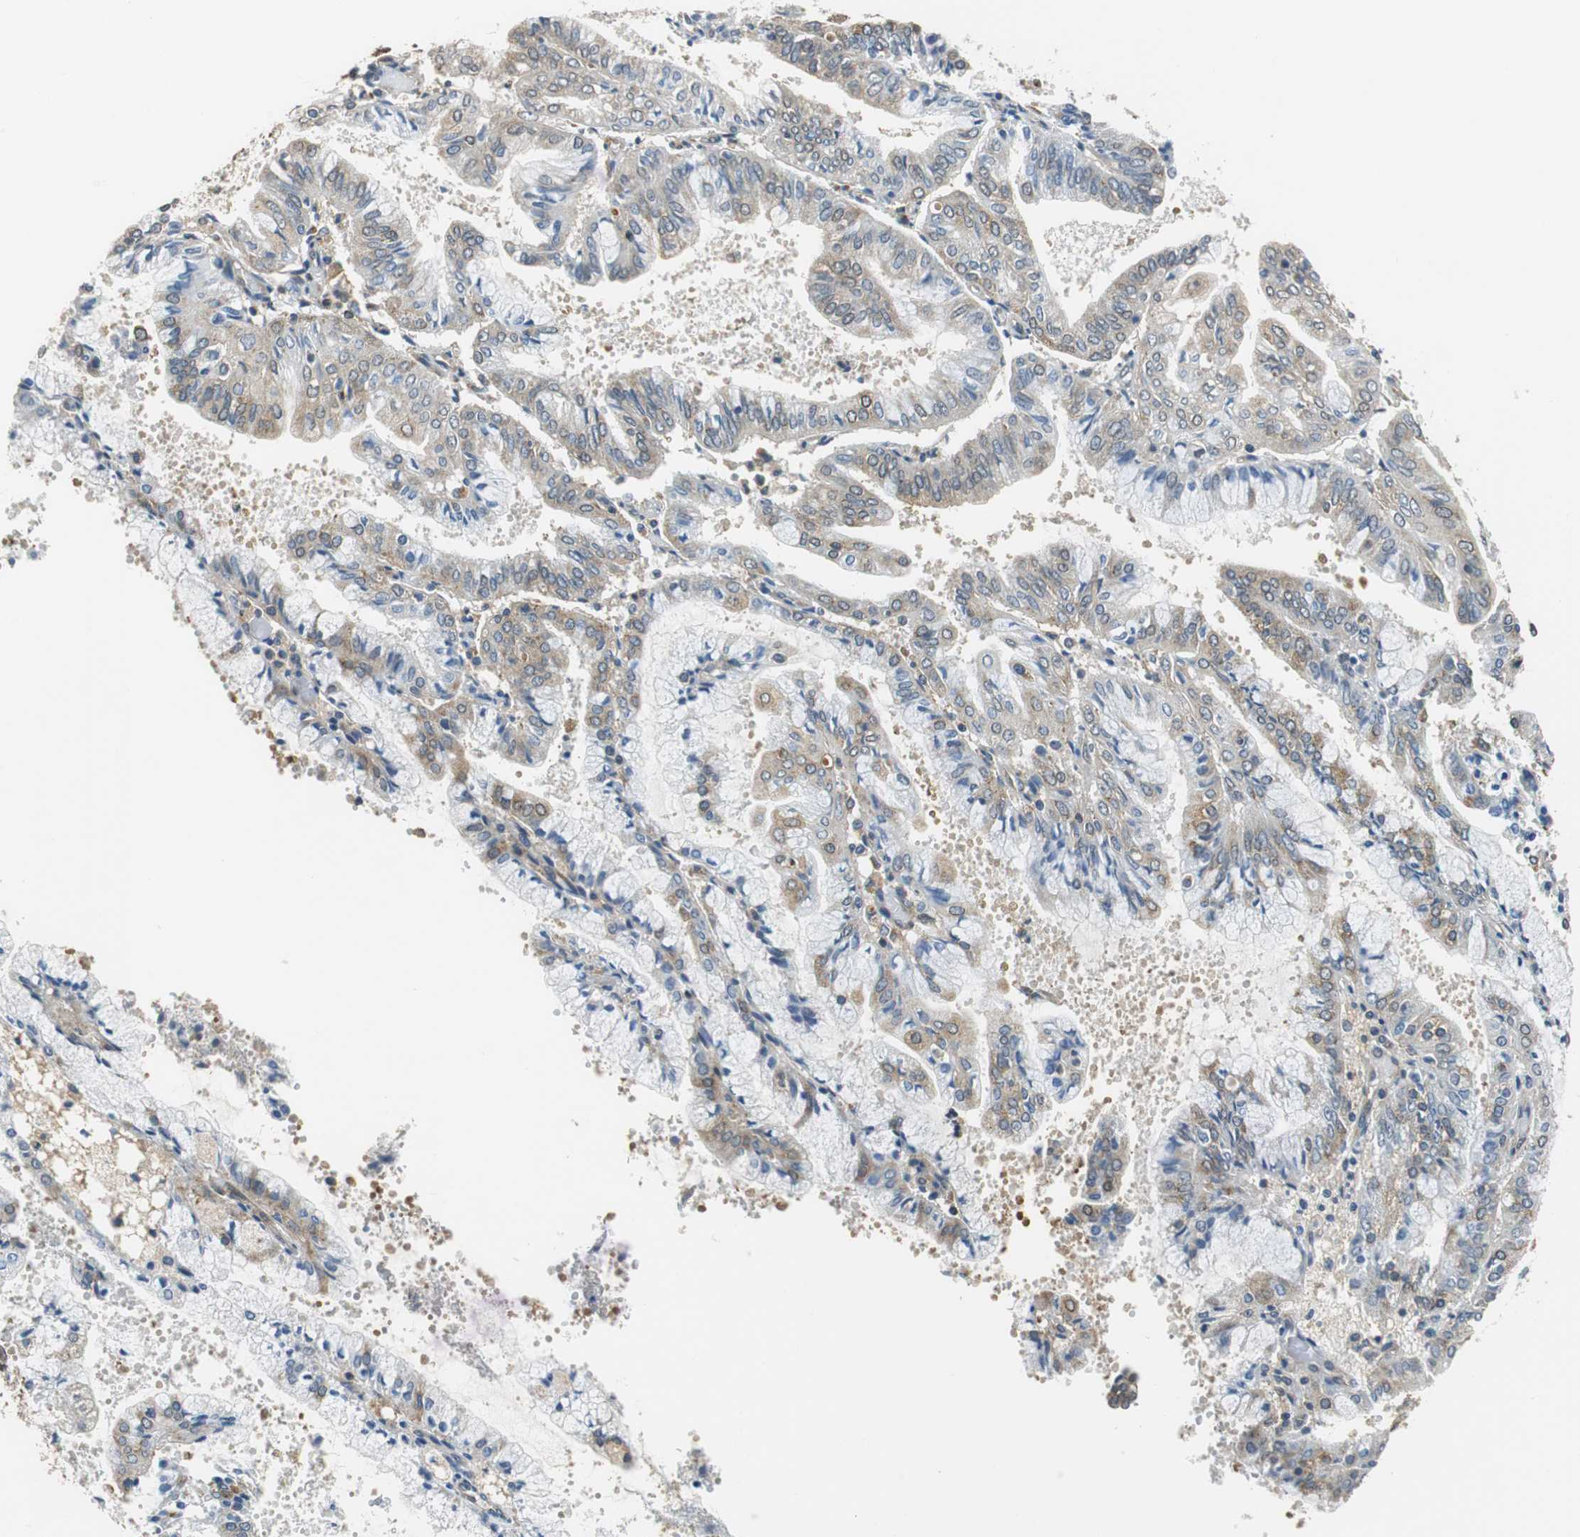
{"staining": {"intensity": "moderate", "quantity": ">75%", "location": "cytoplasmic/membranous"}, "tissue": "endometrial cancer", "cell_type": "Tumor cells", "image_type": "cancer", "snomed": [{"axis": "morphology", "description": "Adenocarcinoma, NOS"}, {"axis": "topography", "description": "Endometrium"}], "caption": "Adenocarcinoma (endometrial) stained for a protein shows moderate cytoplasmic/membranous positivity in tumor cells.", "gene": "CNOT3", "patient": {"sex": "female", "age": 63}}